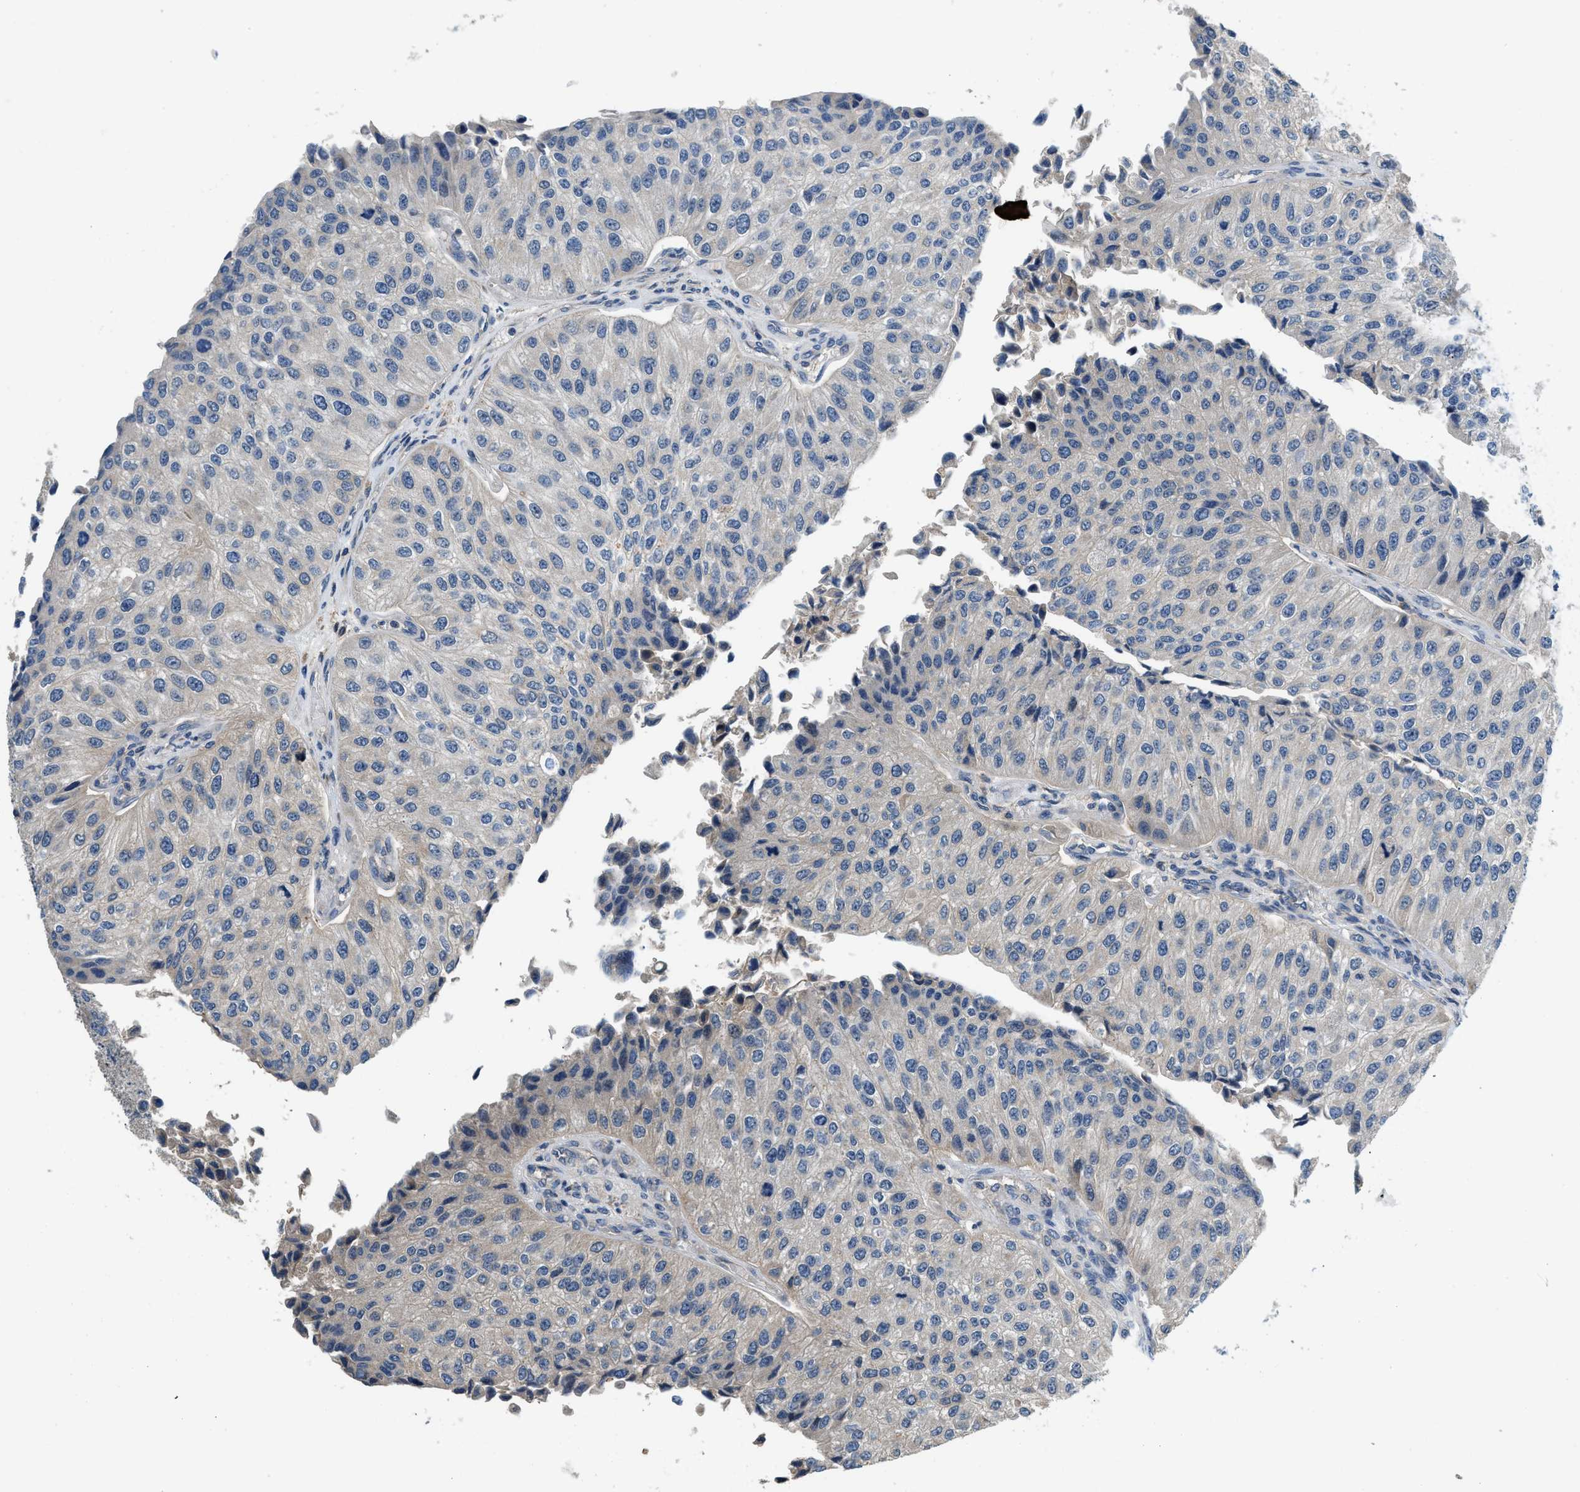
{"staining": {"intensity": "weak", "quantity": "<25%", "location": "cytoplasmic/membranous"}, "tissue": "urothelial cancer", "cell_type": "Tumor cells", "image_type": "cancer", "snomed": [{"axis": "morphology", "description": "Urothelial carcinoma, High grade"}, {"axis": "topography", "description": "Kidney"}, {"axis": "topography", "description": "Urinary bladder"}], "caption": "An IHC photomicrograph of high-grade urothelial carcinoma is shown. There is no staining in tumor cells of high-grade urothelial carcinoma.", "gene": "IL3RA", "patient": {"sex": "male", "age": 77}}